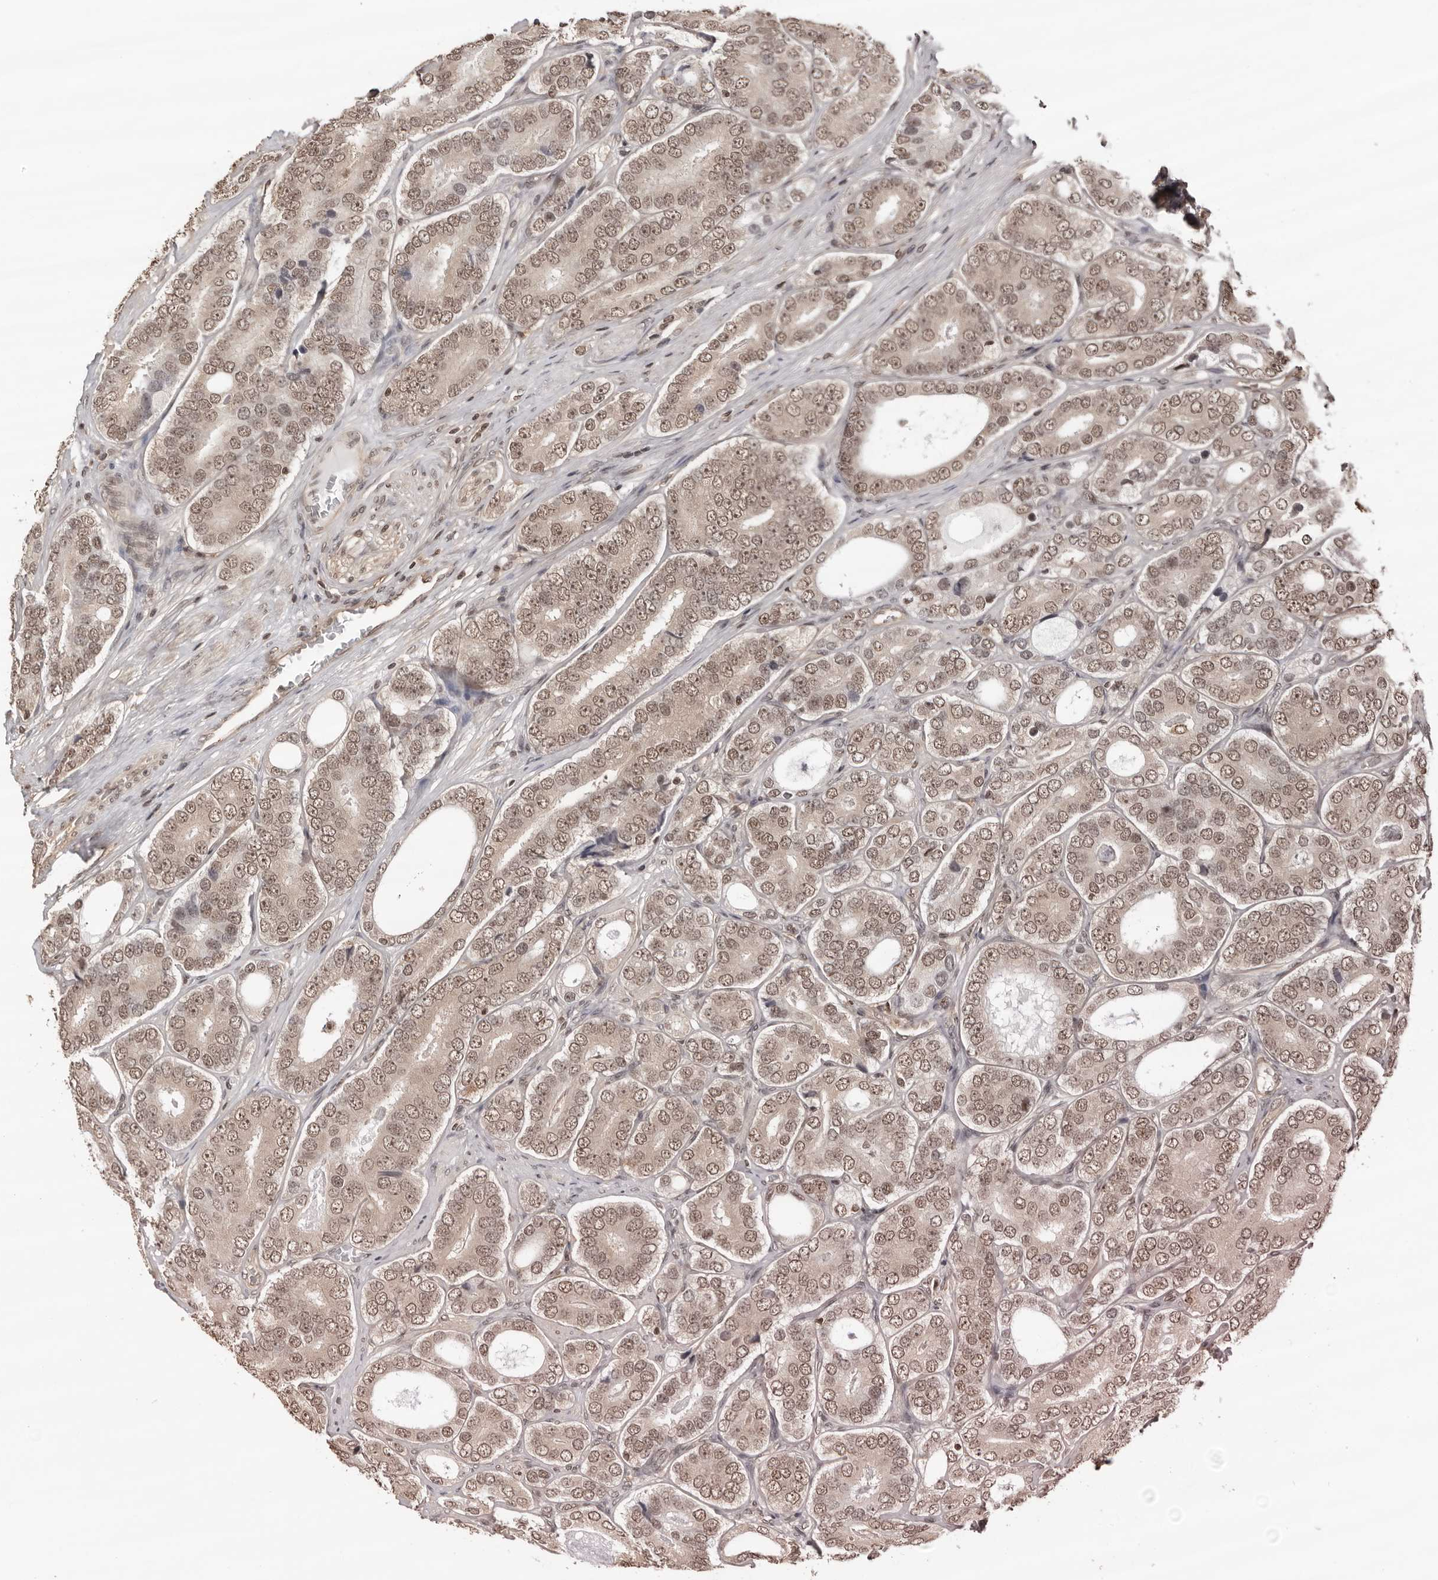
{"staining": {"intensity": "weak", "quantity": ">75%", "location": "nuclear"}, "tissue": "prostate cancer", "cell_type": "Tumor cells", "image_type": "cancer", "snomed": [{"axis": "morphology", "description": "Adenocarcinoma, High grade"}, {"axis": "topography", "description": "Prostate"}], "caption": "Protein staining of adenocarcinoma (high-grade) (prostate) tissue demonstrates weak nuclear positivity in about >75% of tumor cells.", "gene": "SDE2", "patient": {"sex": "male", "age": 56}}